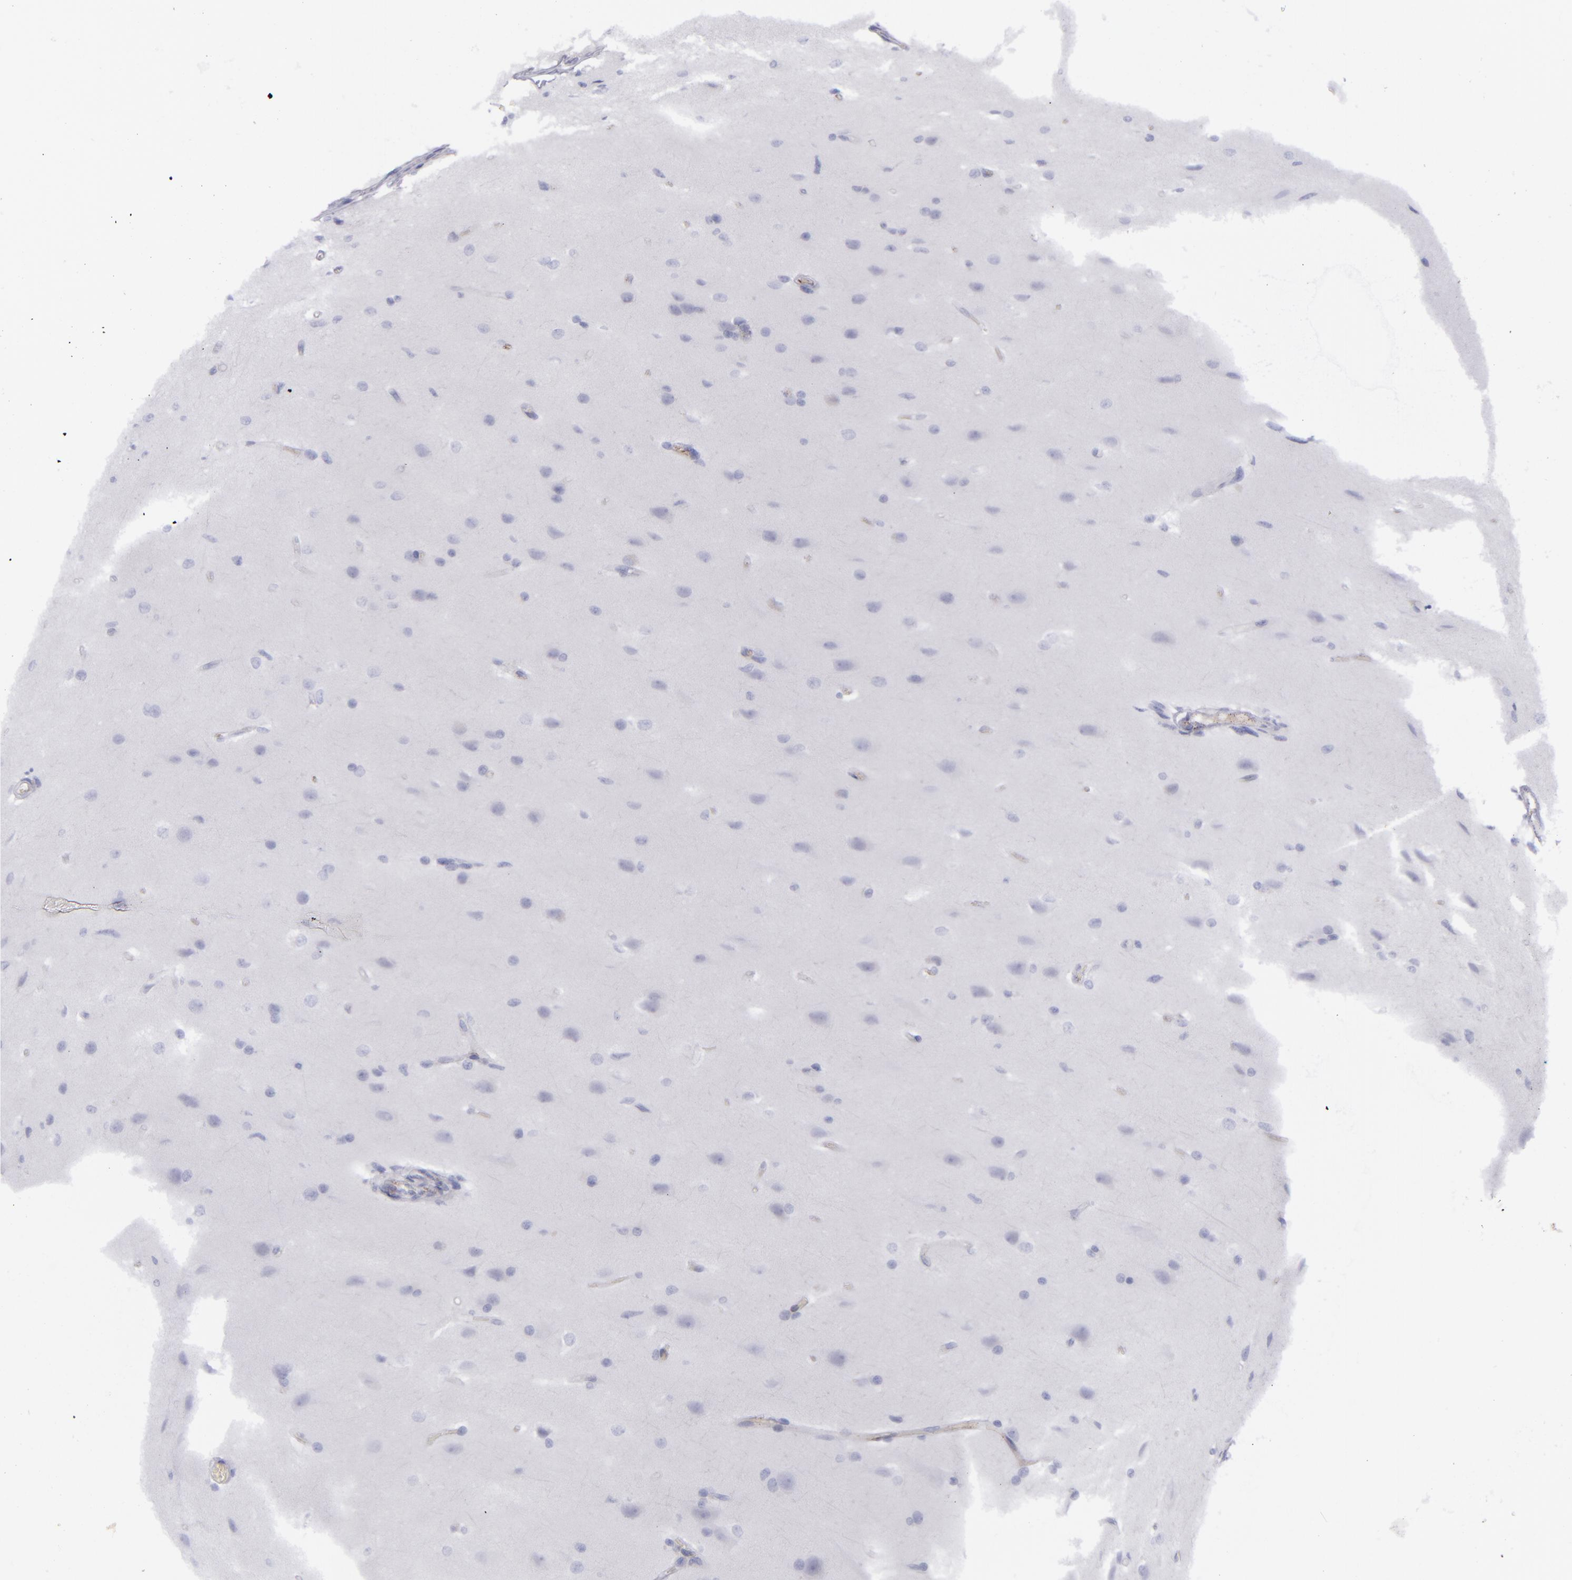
{"staining": {"intensity": "negative", "quantity": "none", "location": "none"}, "tissue": "glioma", "cell_type": "Tumor cells", "image_type": "cancer", "snomed": [{"axis": "morphology", "description": "Glioma, malignant, High grade"}, {"axis": "topography", "description": "Brain"}], "caption": "IHC image of neoplastic tissue: malignant glioma (high-grade) stained with DAB (3,3'-diaminobenzidine) demonstrates no significant protein staining in tumor cells. (DAB IHC visualized using brightfield microscopy, high magnification).", "gene": "CD27", "patient": {"sex": "male", "age": 68}}